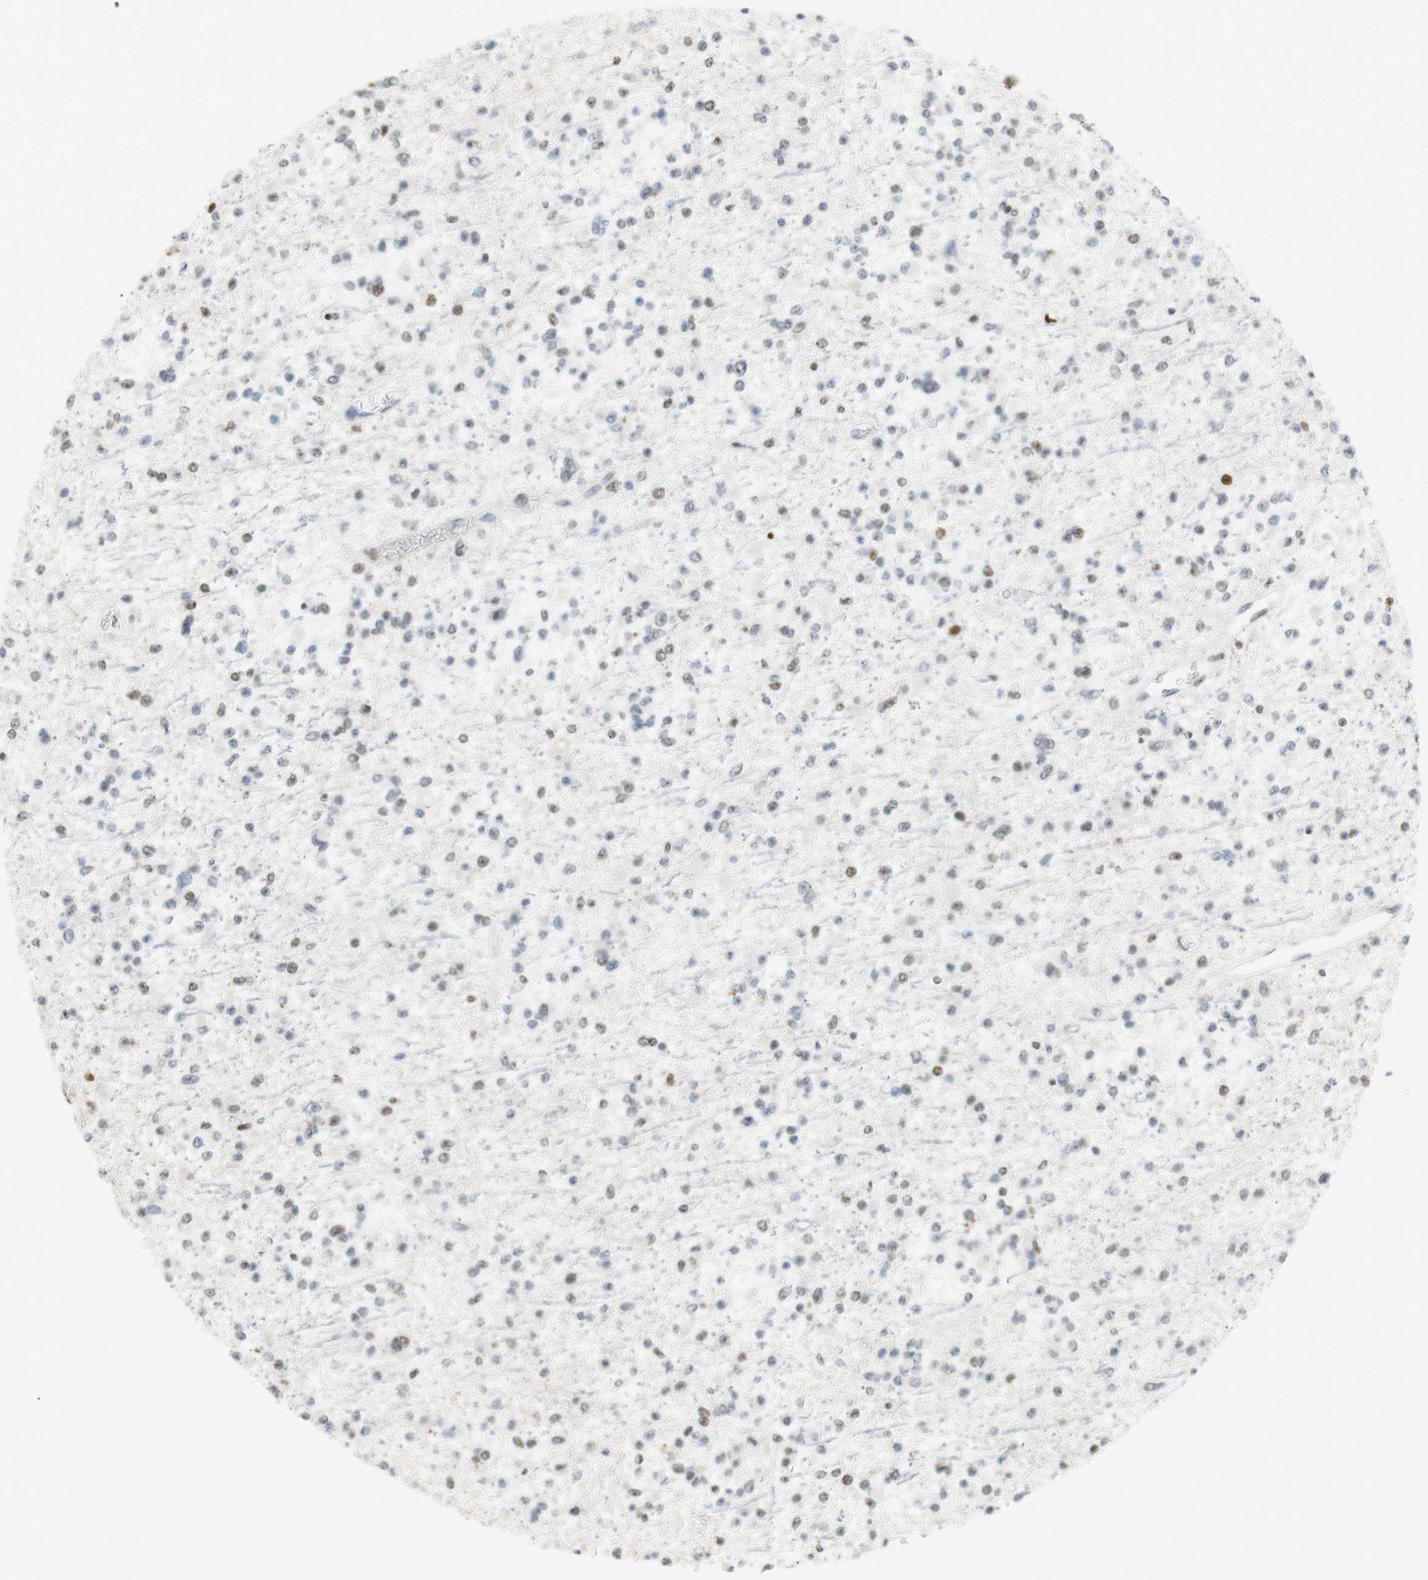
{"staining": {"intensity": "moderate", "quantity": "<25%", "location": "nuclear"}, "tissue": "glioma", "cell_type": "Tumor cells", "image_type": "cancer", "snomed": [{"axis": "morphology", "description": "Glioma, malignant, Low grade"}, {"axis": "topography", "description": "Brain"}], "caption": "Immunohistochemical staining of malignant glioma (low-grade) demonstrates low levels of moderate nuclear staining in approximately <25% of tumor cells. The protein is stained brown, and the nuclei are stained in blue (DAB IHC with brightfield microscopy, high magnification).", "gene": "BMI1", "patient": {"sex": "female", "age": 22}}